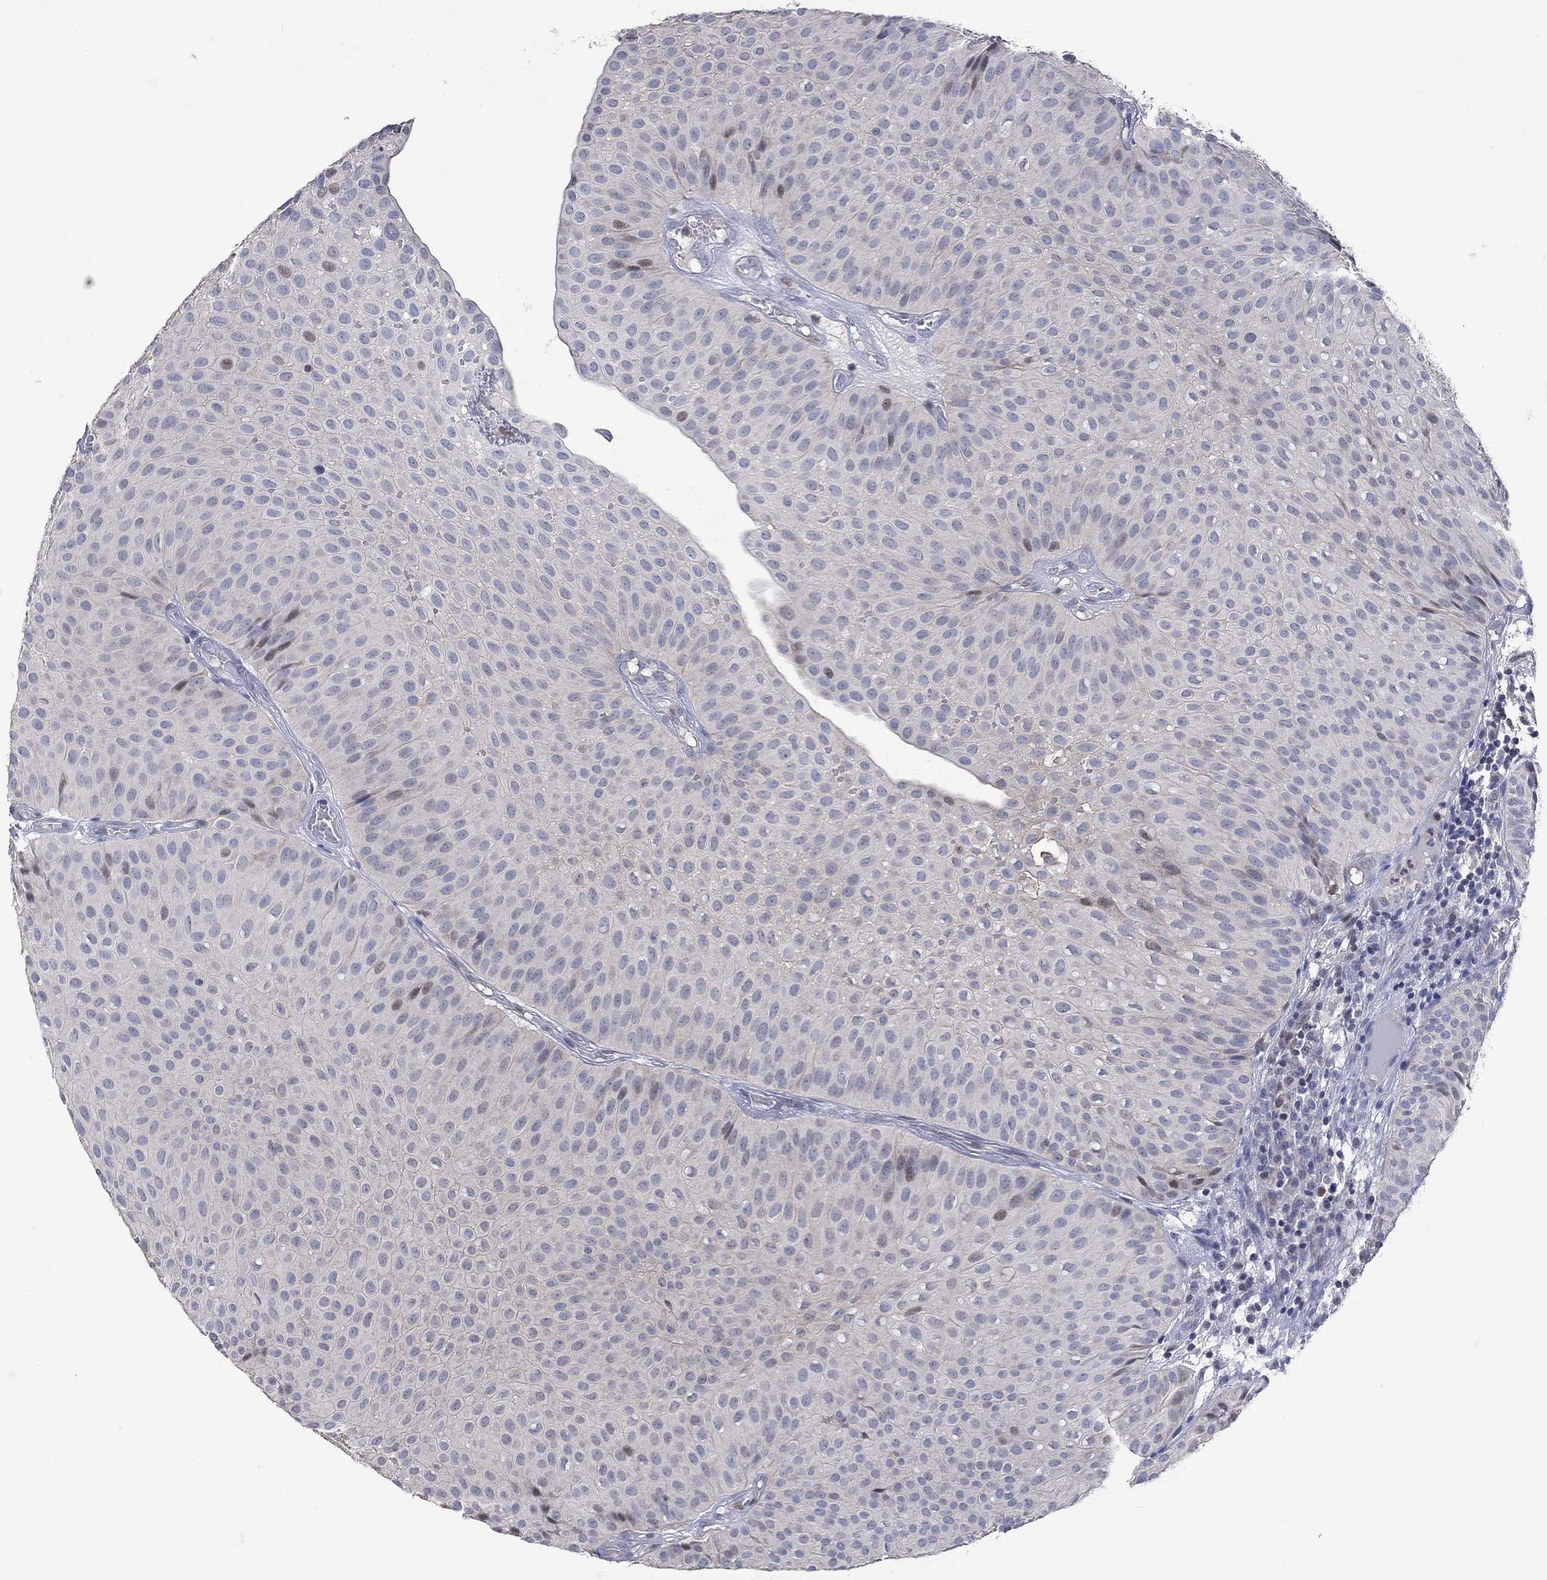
{"staining": {"intensity": "weak", "quantity": "<25%", "location": "nuclear"}, "tissue": "urothelial cancer", "cell_type": "Tumor cells", "image_type": "cancer", "snomed": [{"axis": "morphology", "description": "Urothelial carcinoma, Low grade"}, {"axis": "topography", "description": "Urinary bladder"}], "caption": "DAB immunohistochemical staining of urothelial carcinoma (low-grade) shows no significant positivity in tumor cells. (DAB IHC visualized using brightfield microscopy, high magnification).", "gene": "PNMA5", "patient": {"sex": "male", "age": 64}}